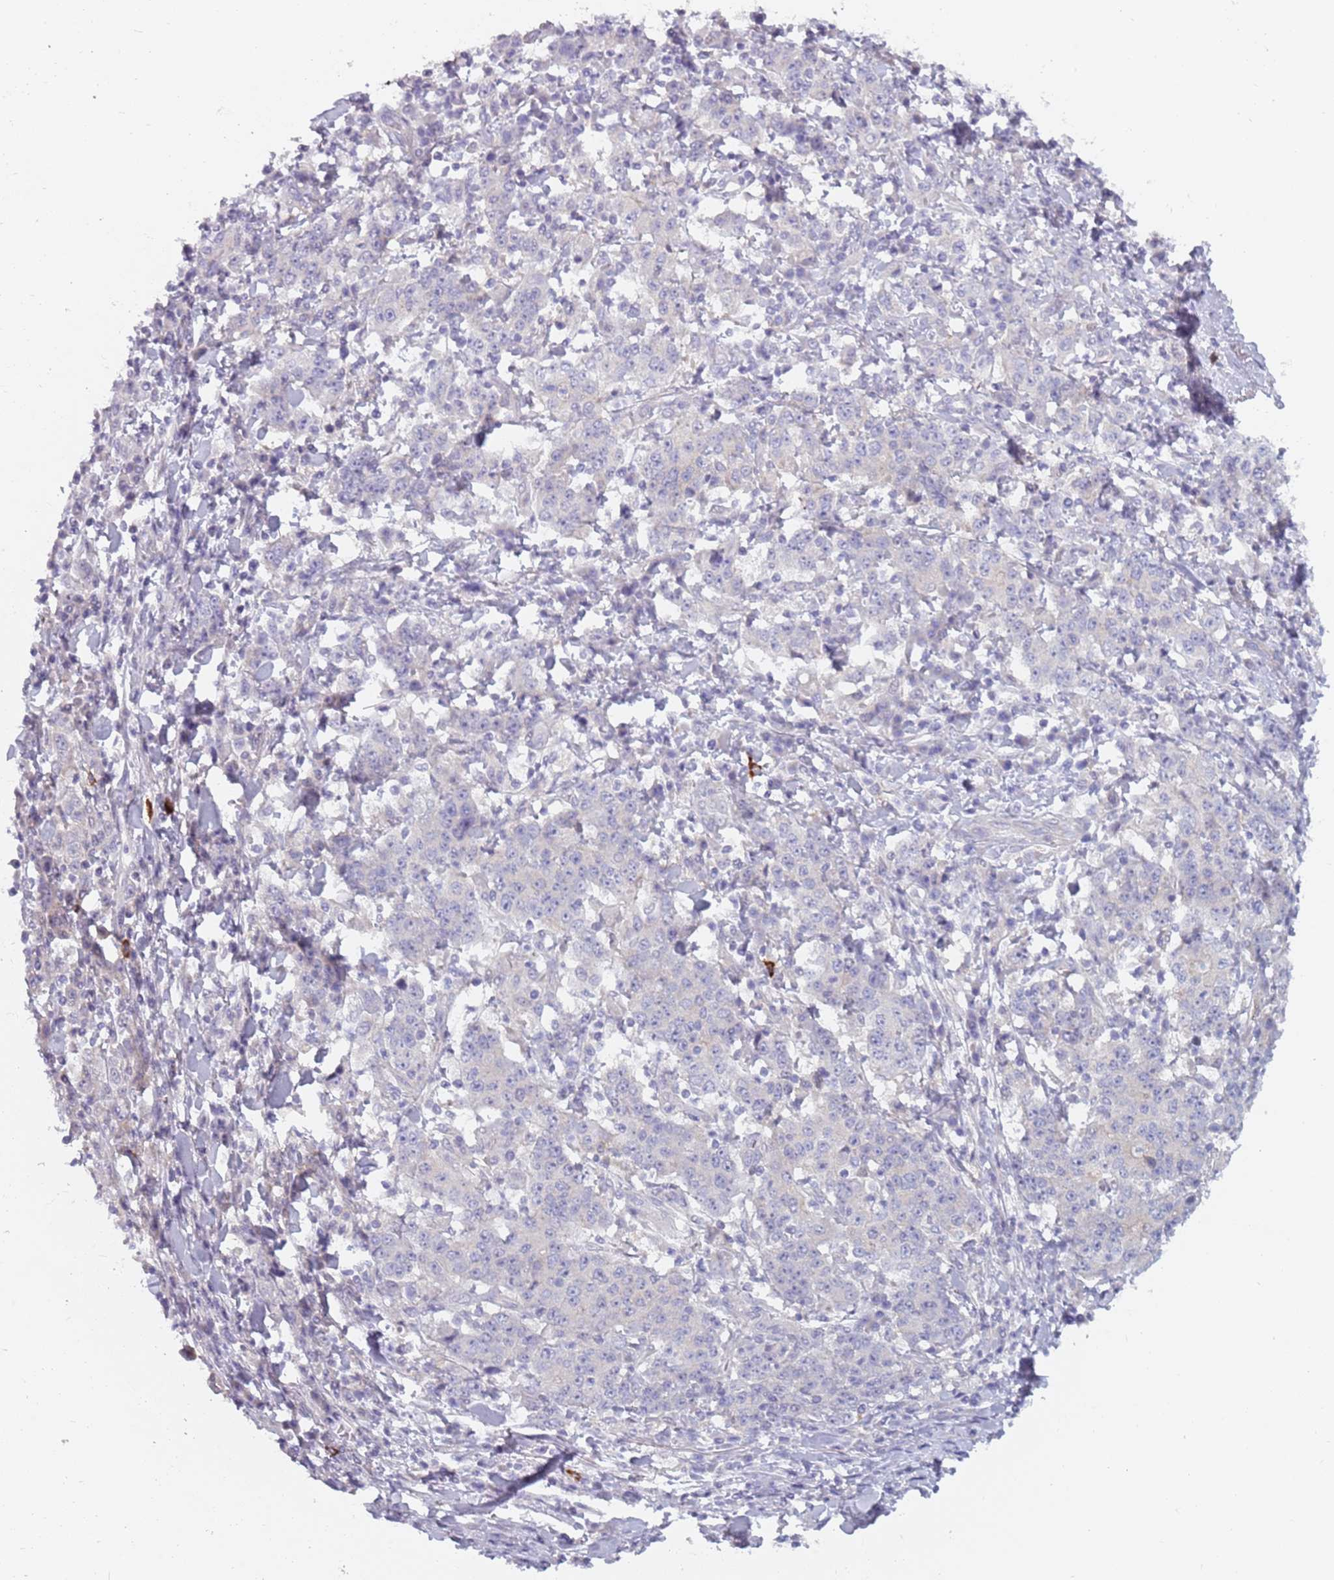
{"staining": {"intensity": "negative", "quantity": "none", "location": "none"}, "tissue": "stomach cancer", "cell_type": "Tumor cells", "image_type": "cancer", "snomed": [{"axis": "morphology", "description": "Normal tissue, NOS"}, {"axis": "morphology", "description": "Adenocarcinoma, NOS"}, {"axis": "topography", "description": "Stomach, upper"}, {"axis": "topography", "description": "Stomach"}], "caption": "Tumor cells show no significant positivity in stomach cancer (adenocarcinoma). (DAB IHC visualized using brightfield microscopy, high magnification).", "gene": "DDX4", "patient": {"sex": "male", "age": 59}}